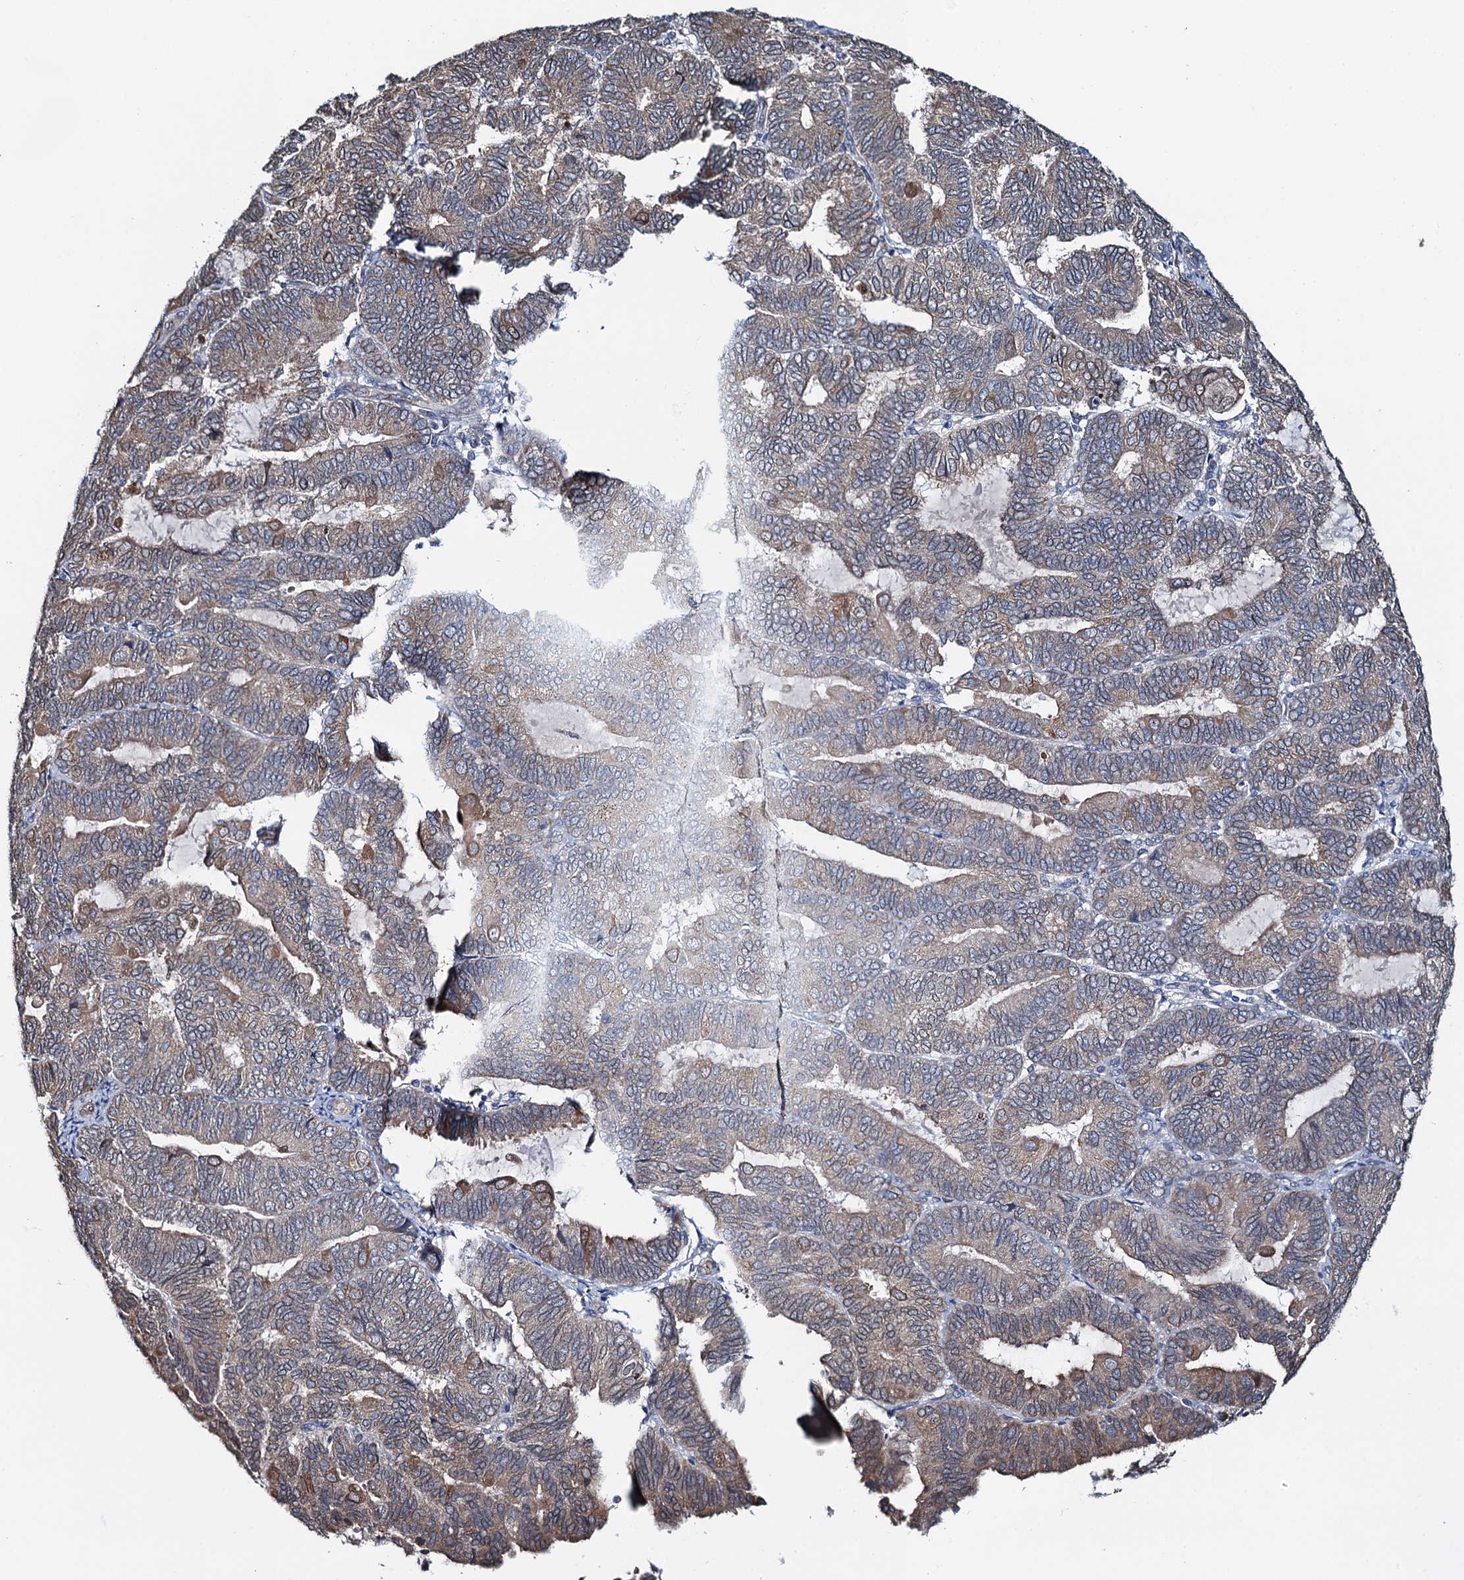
{"staining": {"intensity": "weak", "quantity": "25%-75%", "location": "cytoplasmic/membranous"}, "tissue": "endometrial cancer", "cell_type": "Tumor cells", "image_type": "cancer", "snomed": [{"axis": "morphology", "description": "Adenocarcinoma, NOS"}, {"axis": "topography", "description": "Endometrium"}], "caption": "Weak cytoplasmic/membranous positivity for a protein is present in approximately 25%-75% of tumor cells of endometrial adenocarcinoma using immunohistochemistry.", "gene": "EVX2", "patient": {"sex": "female", "age": 81}}